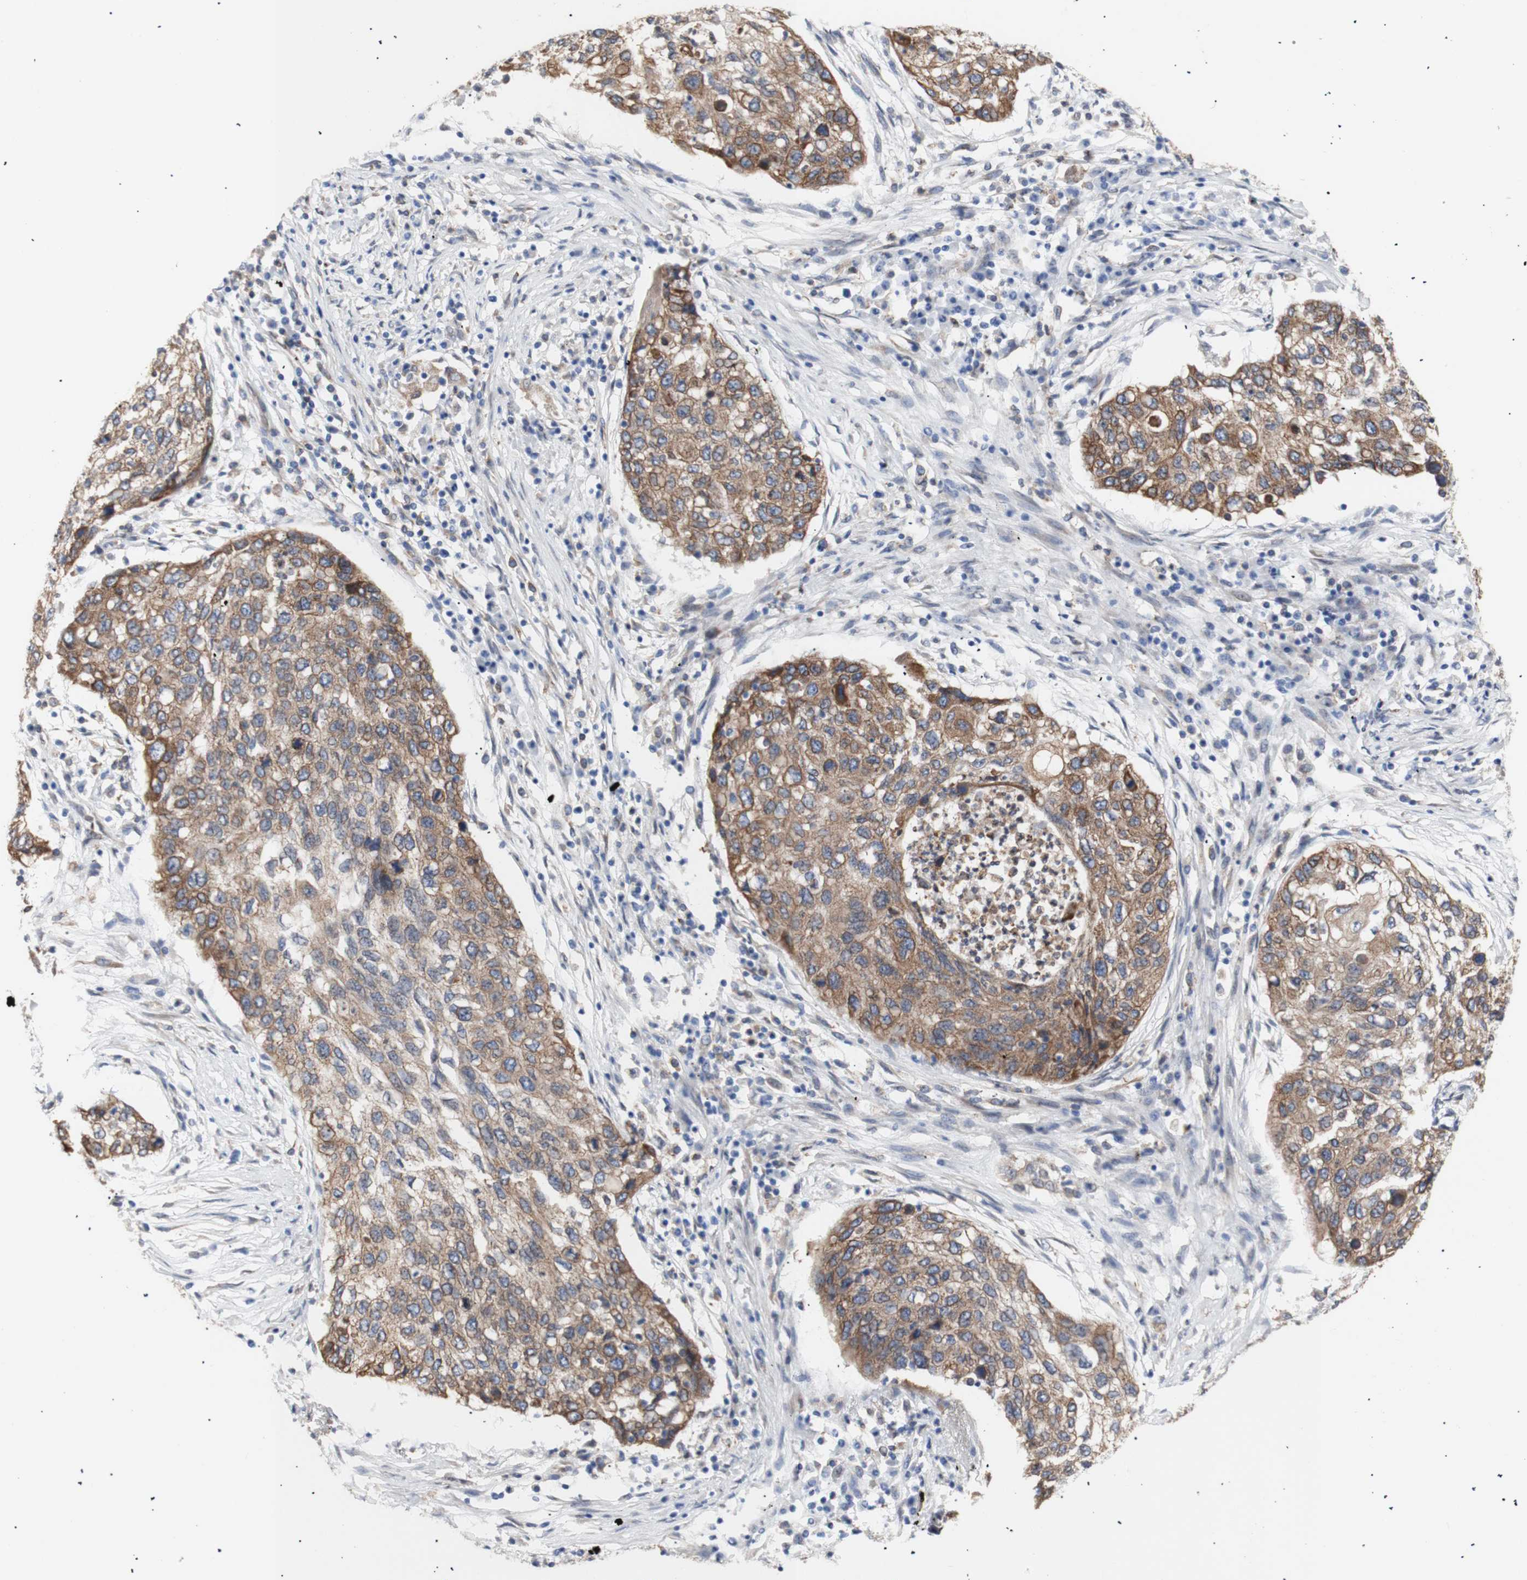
{"staining": {"intensity": "moderate", "quantity": ">75%", "location": "cytoplasmic/membranous"}, "tissue": "lung cancer", "cell_type": "Tumor cells", "image_type": "cancer", "snomed": [{"axis": "morphology", "description": "Squamous cell carcinoma, NOS"}, {"axis": "topography", "description": "Lung"}], "caption": "Approximately >75% of tumor cells in human lung cancer (squamous cell carcinoma) reveal moderate cytoplasmic/membranous protein staining as visualized by brown immunohistochemical staining.", "gene": "ERLIN1", "patient": {"sex": "female", "age": 63}}